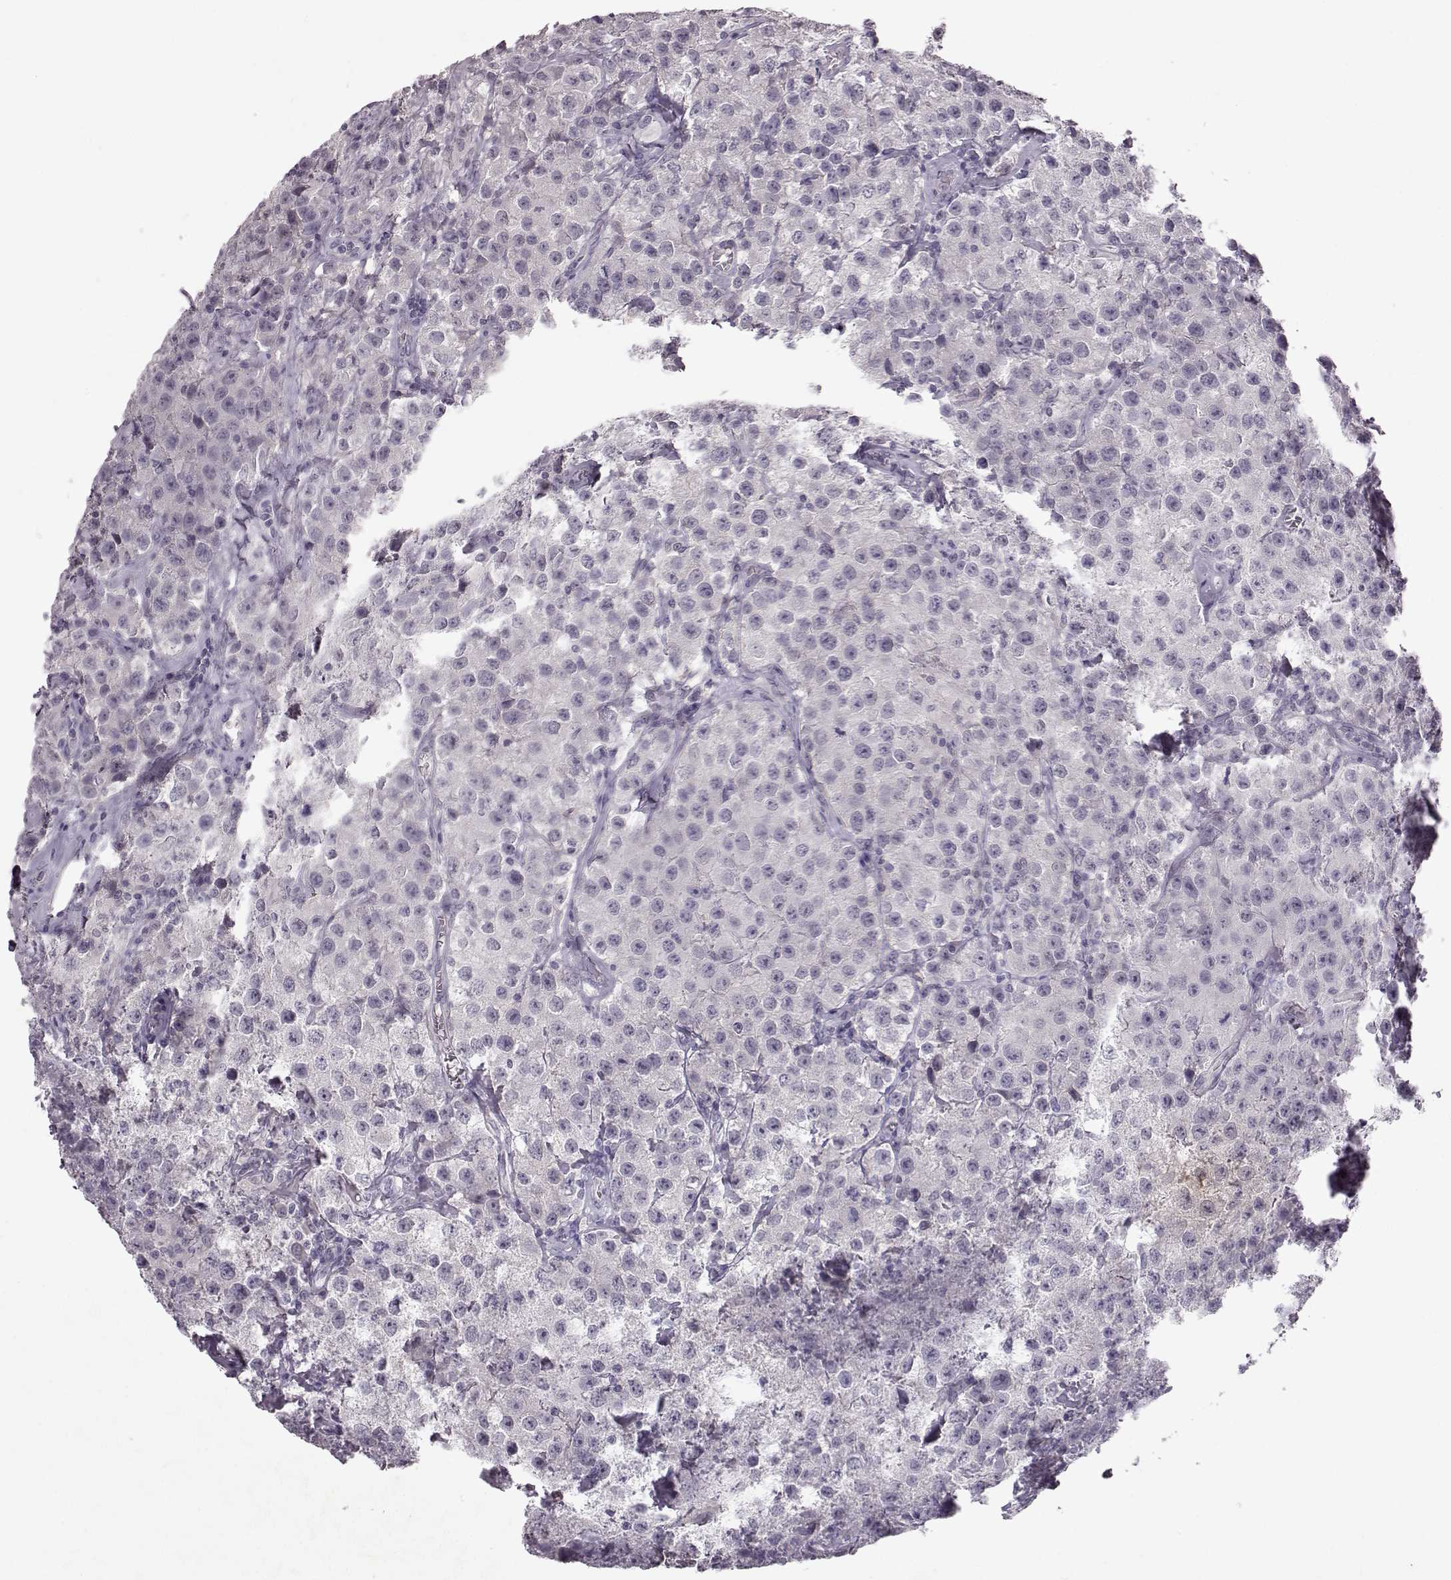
{"staining": {"intensity": "negative", "quantity": "none", "location": "none"}, "tissue": "testis cancer", "cell_type": "Tumor cells", "image_type": "cancer", "snomed": [{"axis": "morphology", "description": "Seminoma, NOS"}, {"axis": "topography", "description": "Testis"}], "caption": "The micrograph demonstrates no significant positivity in tumor cells of testis seminoma. (DAB immunohistochemistry (IHC) visualized using brightfield microscopy, high magnification).", "gene": "SPAG17", "patient": {"sex": "male", "age": 52}}